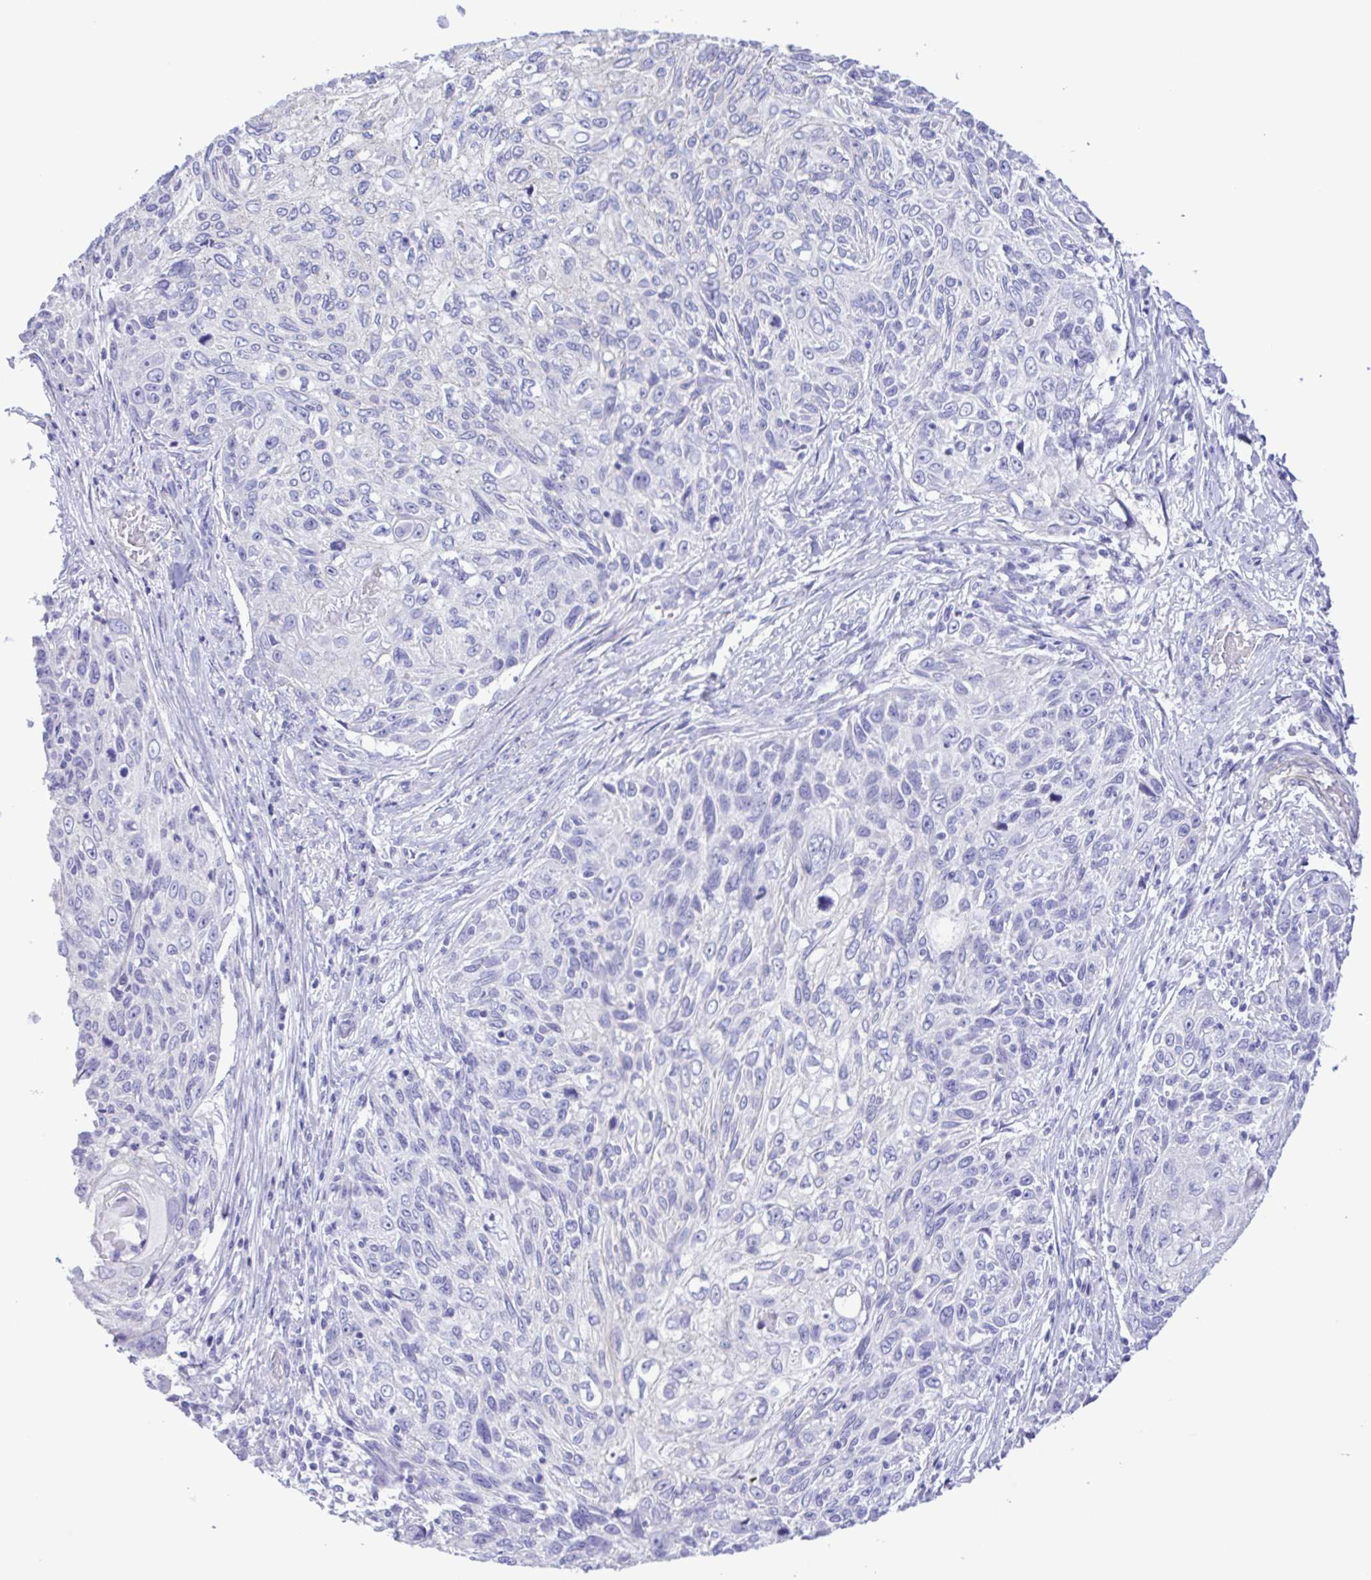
{"staining": {"intensity": "negative", "quantity": "none", "location": "none"}, "tissue": "skin cancer", "cell_type": "Tumor cells", "image_type": "cancer", "snomed": [{"axis": "morphology", "description": "Squamous cell carcinoma, NOS"}, {"axis": "topography", "description": "Skin"}], "caption": "Tumor cells are negative for brown protein staining in squamous cell carcinoma (skin). (Stains: DAB IHC with hematoxylin counter stain, Microscopy: brightfield microscopy at high magnification).", "gene": "CYP11A1", "patient": {"sex": "male", "age": 92}}